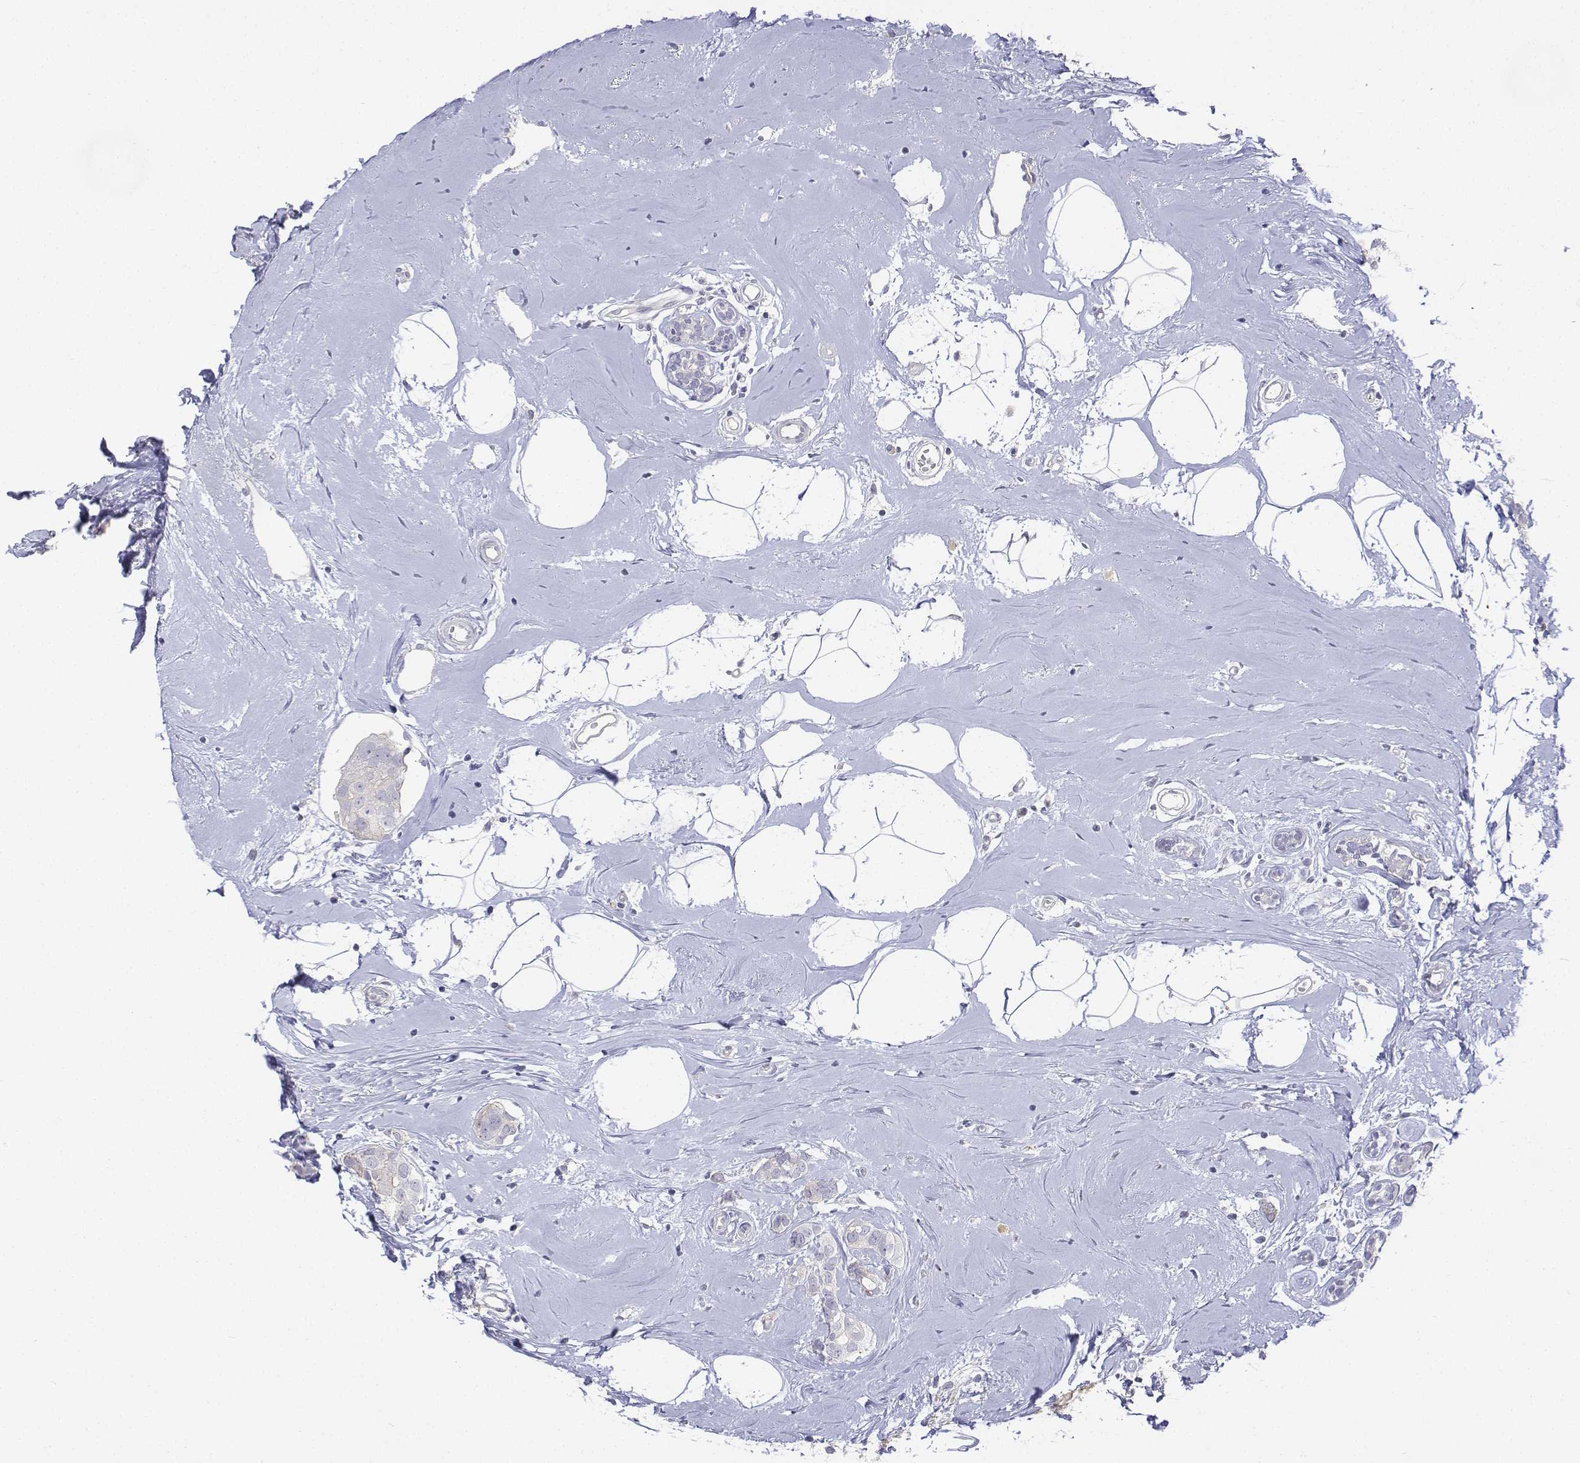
{"staining": {"intensity": "negative", "quantity": "none", "location": "none"}, "tissue": "breast cancer", "cell_type": "Tumor cells", "image_type": "cancer", "snomed": [{"axis": "morphology", "description": "Duct carcinoma"}, {"axis": "topography", "description": "Breast"}], "caption": "Breast cancer was stained to show a protein in brown. There is no significant staining in tumor cells.", "gene": "LGSN", "patient": {"sex": "female", "age": 40}}